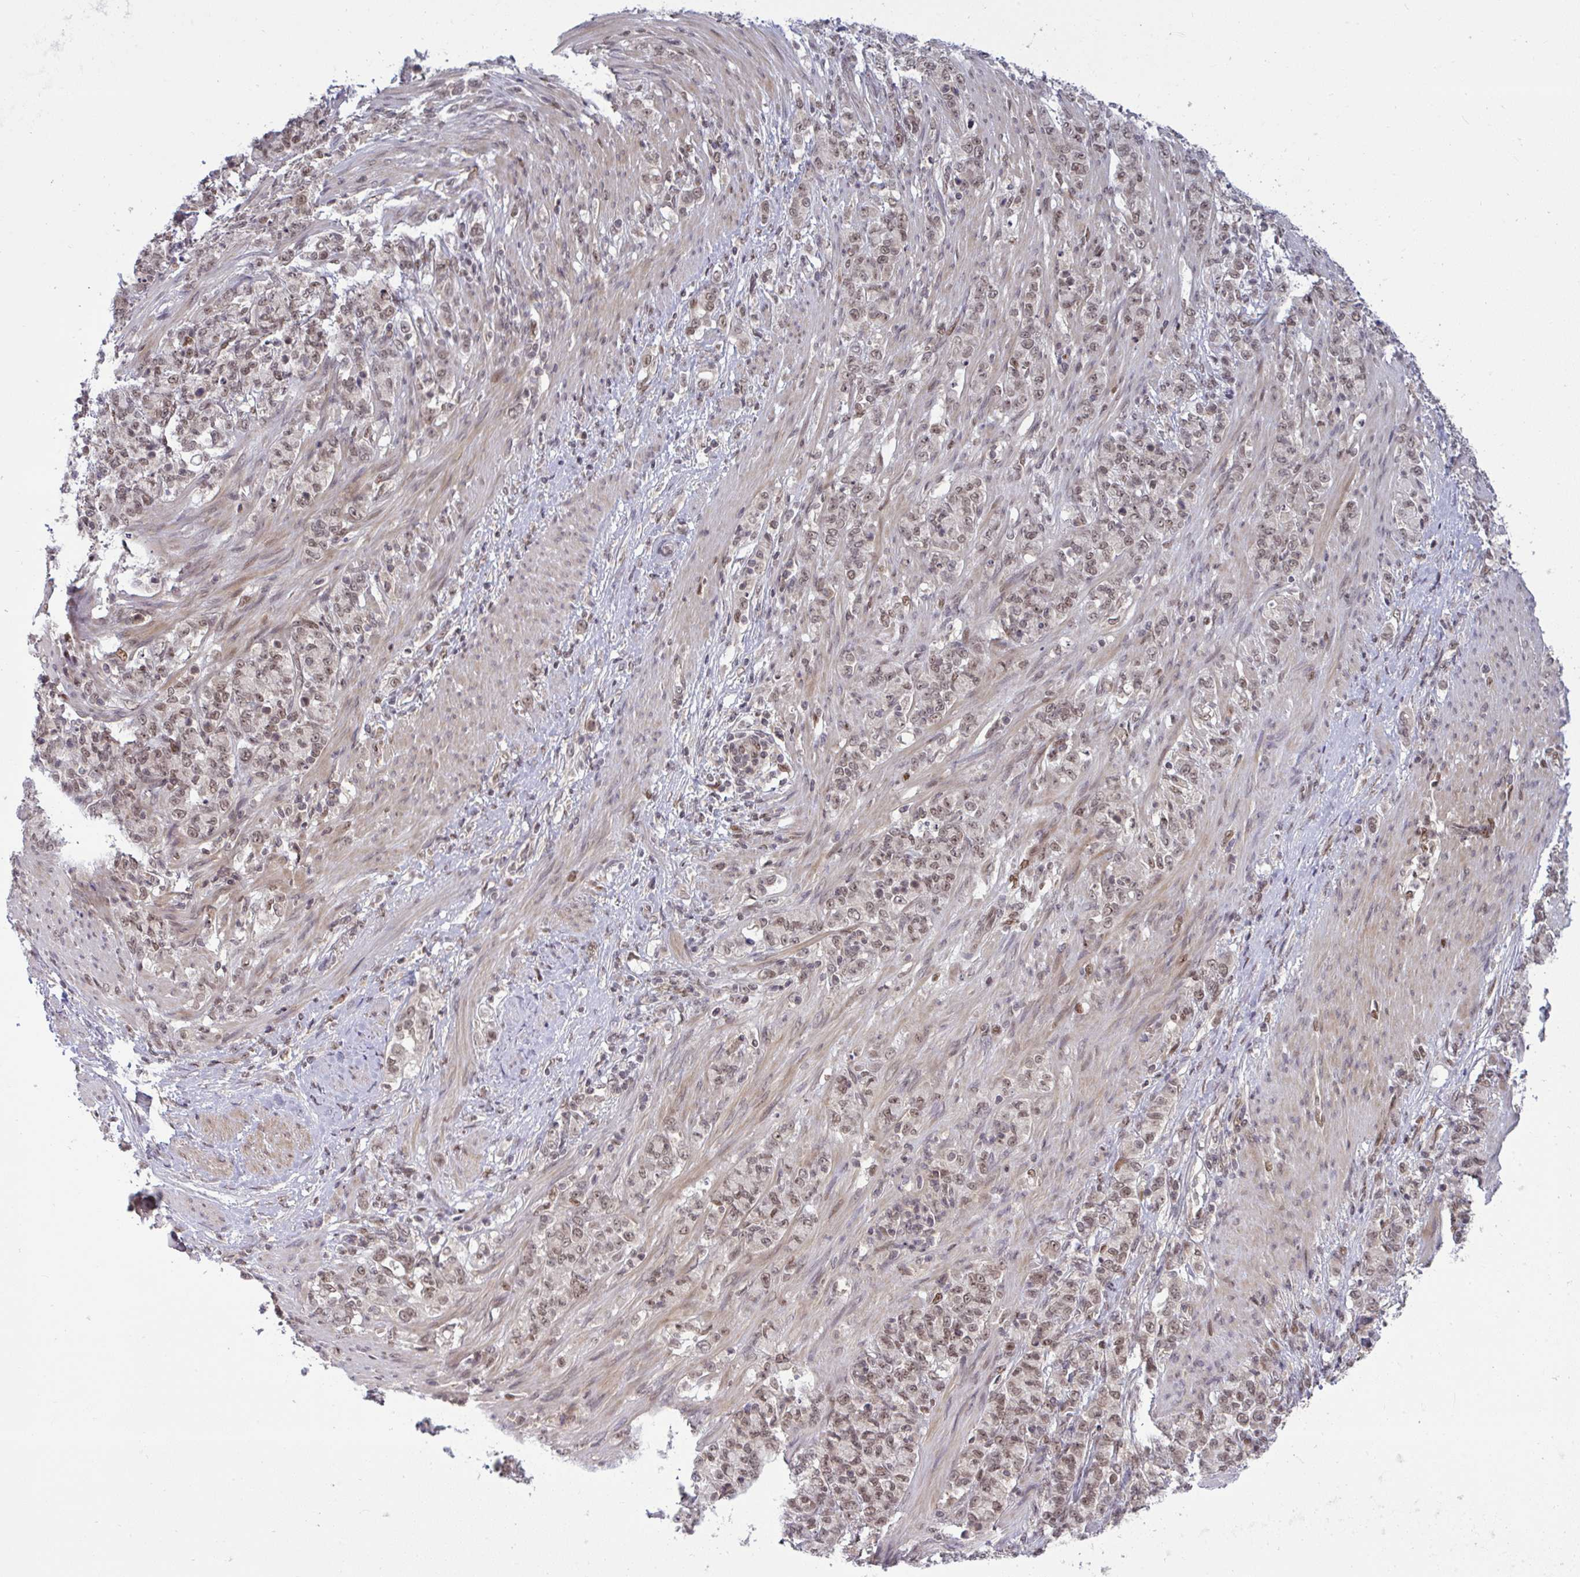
{"staining": {"intensity": "moderate", "quantity": ">75%", "location": "nuclear"}, "tissue": "stomach cancer", "cell_type": "Tumor cells", "image_type": "cancer", "snomed": [{"axis": "morphology", "description": "Adenocarcinoma, NOS"}, {"axis": "topography", "description": "Stomach"}], "caption": "Adenocarcinoma (stomach) stained for a protein (brown) displays moderate nuclear positive expression in approximately >75% of tumor cells.", "gene": "KLF2", "patient": {"sex": "female", "age": 79}}